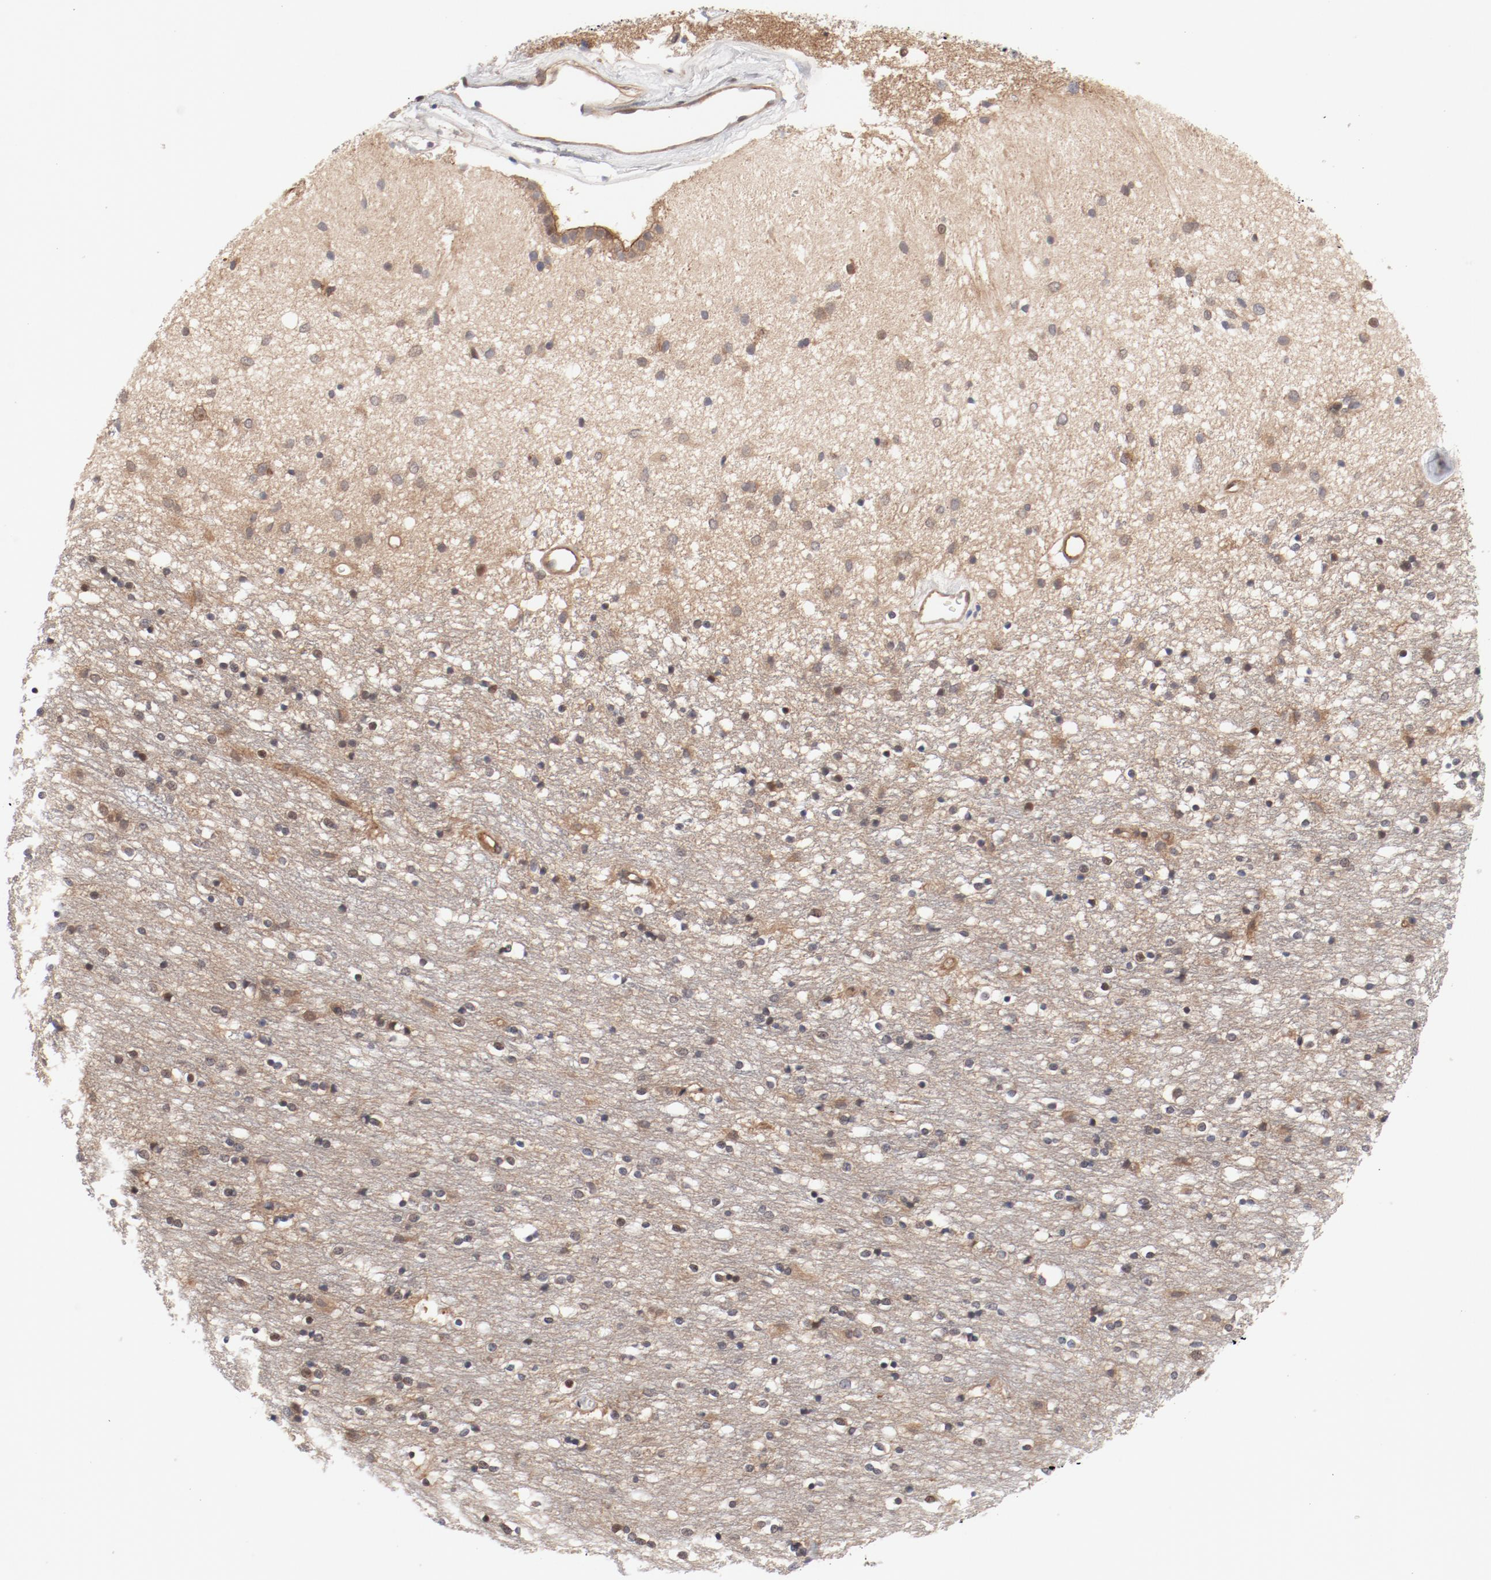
{"staining": {"intensity": "negative", "quantity": "none", "location": "none"}, "tissue": "caudate", "cell_type": "Glial cells", "image_type": "normal", "snomed": [{"axis": "morphology", "description": "Normal tissue, NOS"}, {"axis": "topography", "description": "Lateral ventricle wall"}], "caption": "This is an IHC photomicrograph of benign caudate. There is no positivity in glial cells.", "gene": "PITPNM2", "patient": {"sex": "female", "age": 54}}